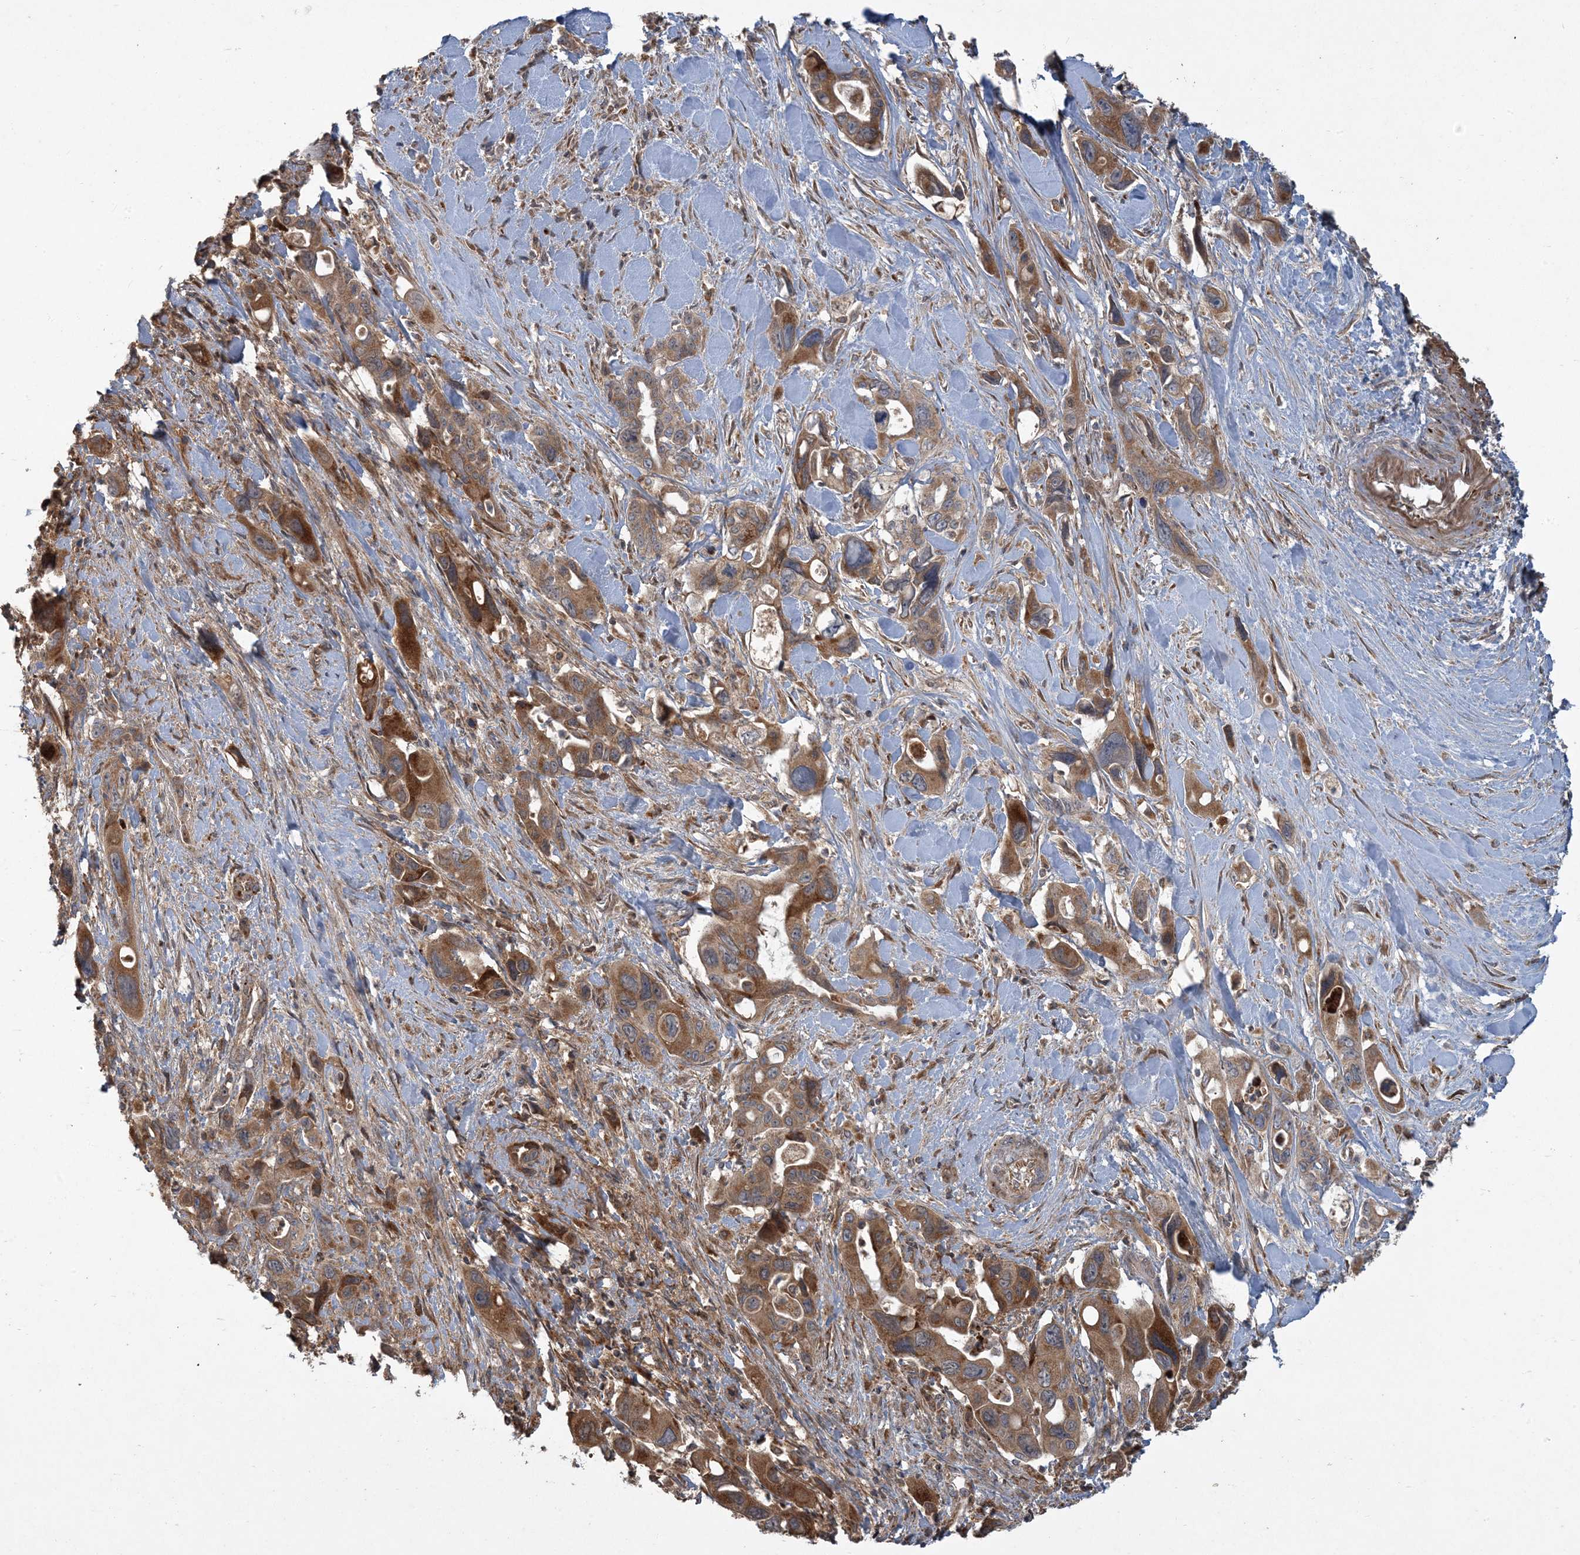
{"staining": {"intensity": "moderate", "quantity": ">75%", "location": "cytoplasmic/membranous"}, "tissue": "pancreatic cancer", "cell_type": "Tumor cells", "image_type": "cancer", "snomed": [{"axis": "morphology", "description": "Adenocarcinoma, NOS"}, {"axis": "topography", "description": "Pancreas"}], "caption": "This is a histology image of immunohistochemistry staining of adenocarcinoma (pancreatic), which shows moderate positivity in the cytoplasmic/membranous of tumor cells.", "gene": "LTN1", "patient": {"sex": "male", "age": 46}}